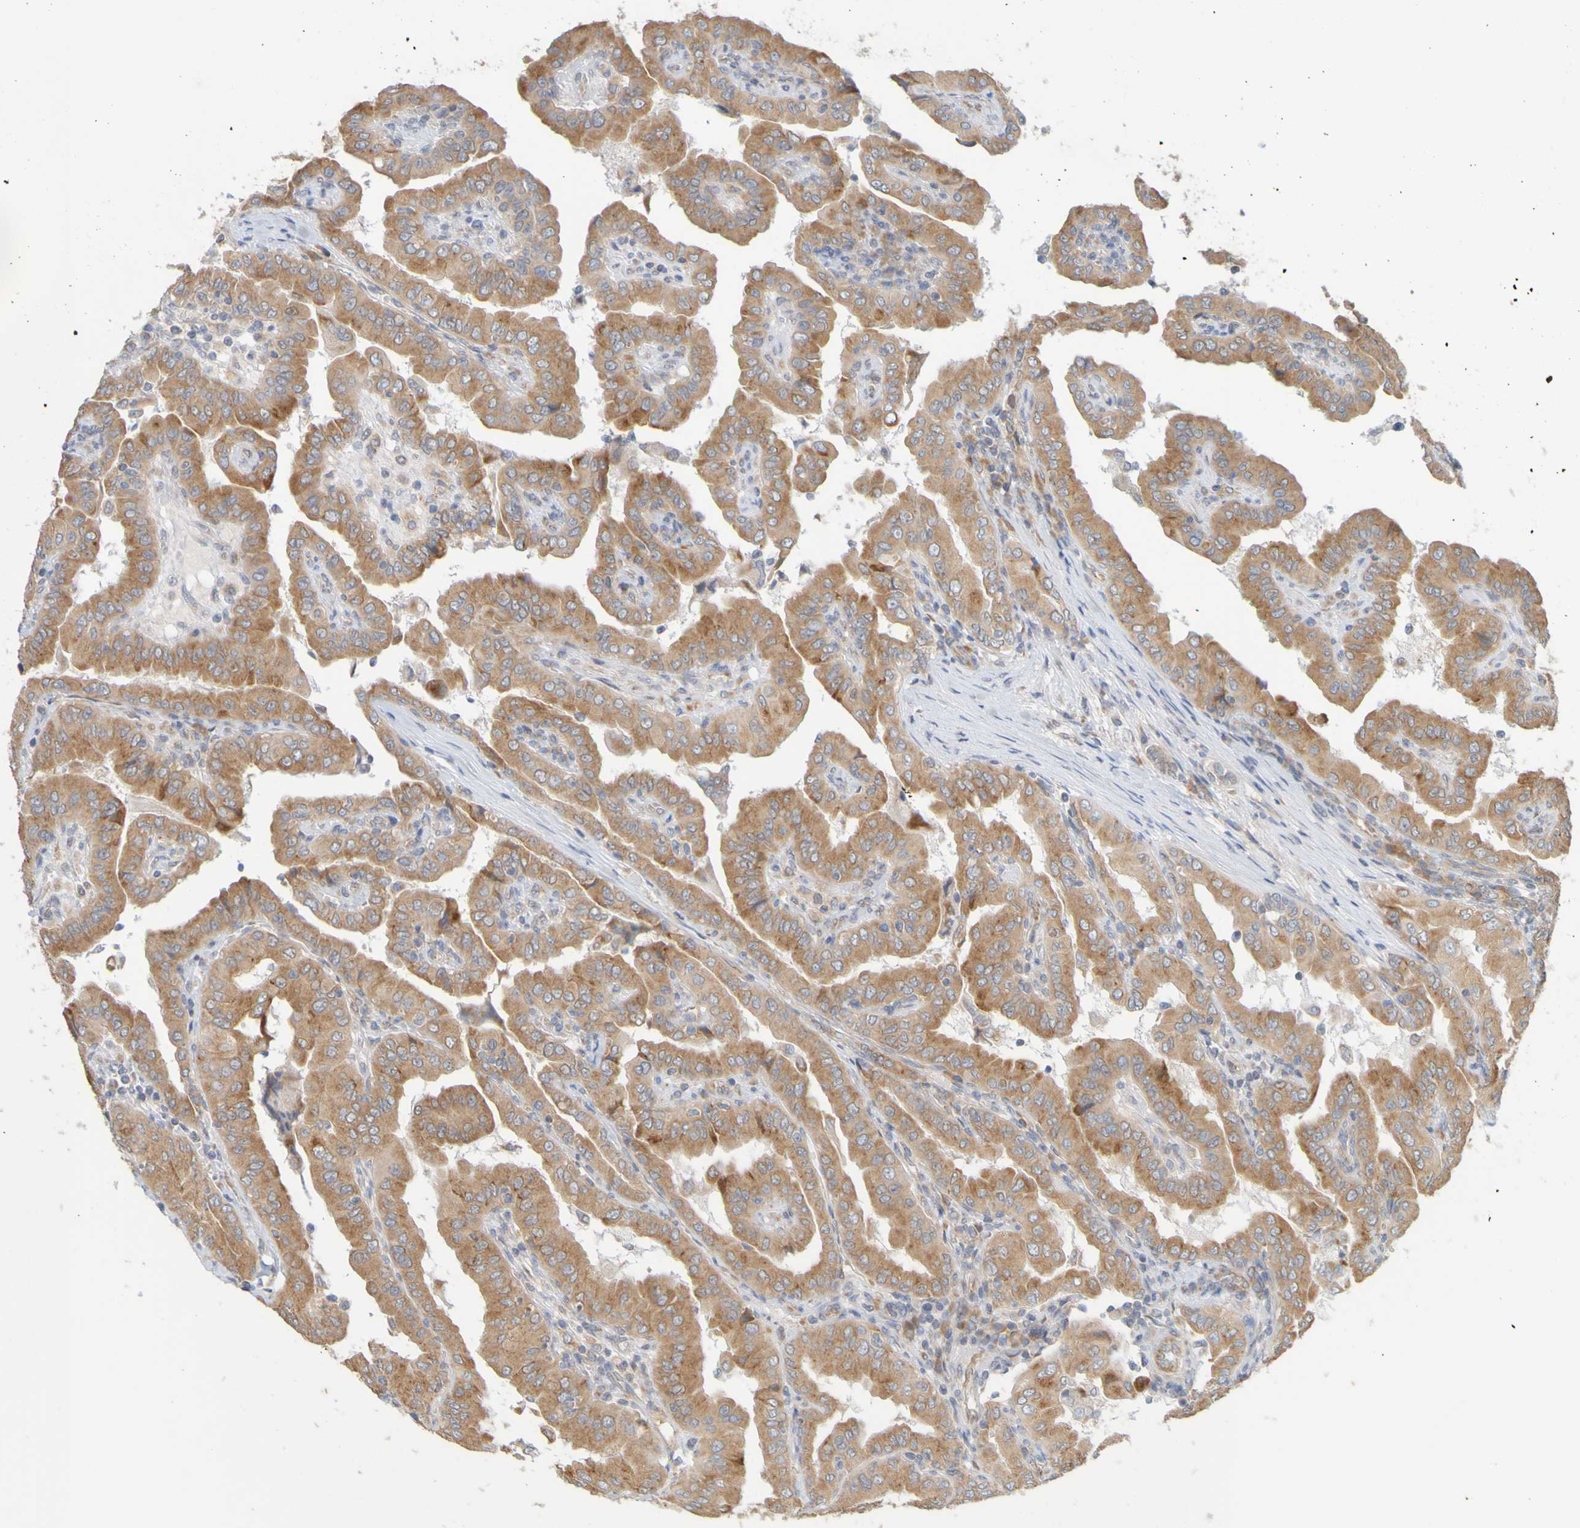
{"staining": {"intensity": "moderate", "quantity": ">75%", "location": "cytoplasmic/membranous"}, "tissue": "thyroid cancer", "cell_type": "Tumor cells", "image_type": "cancer", "snomed": [{"axis": "morphology", "description": "Papillary adenocarcinoma, NOS"}, {"axis": "topography", "description": "Thyroid gland"}], "caption": "IHC photomicrograph of neoplastic tissue: human thyroid papillary adenocarcinoma stained using IHC displays medium levels of moderate protein expression localized specifically in the cytoplasmic/membranous of tumor cells, appearing as a cytoplasmic/membranous brown color.", "gene": "MOGS", "patient": {"sex": "male", "age": 33}}